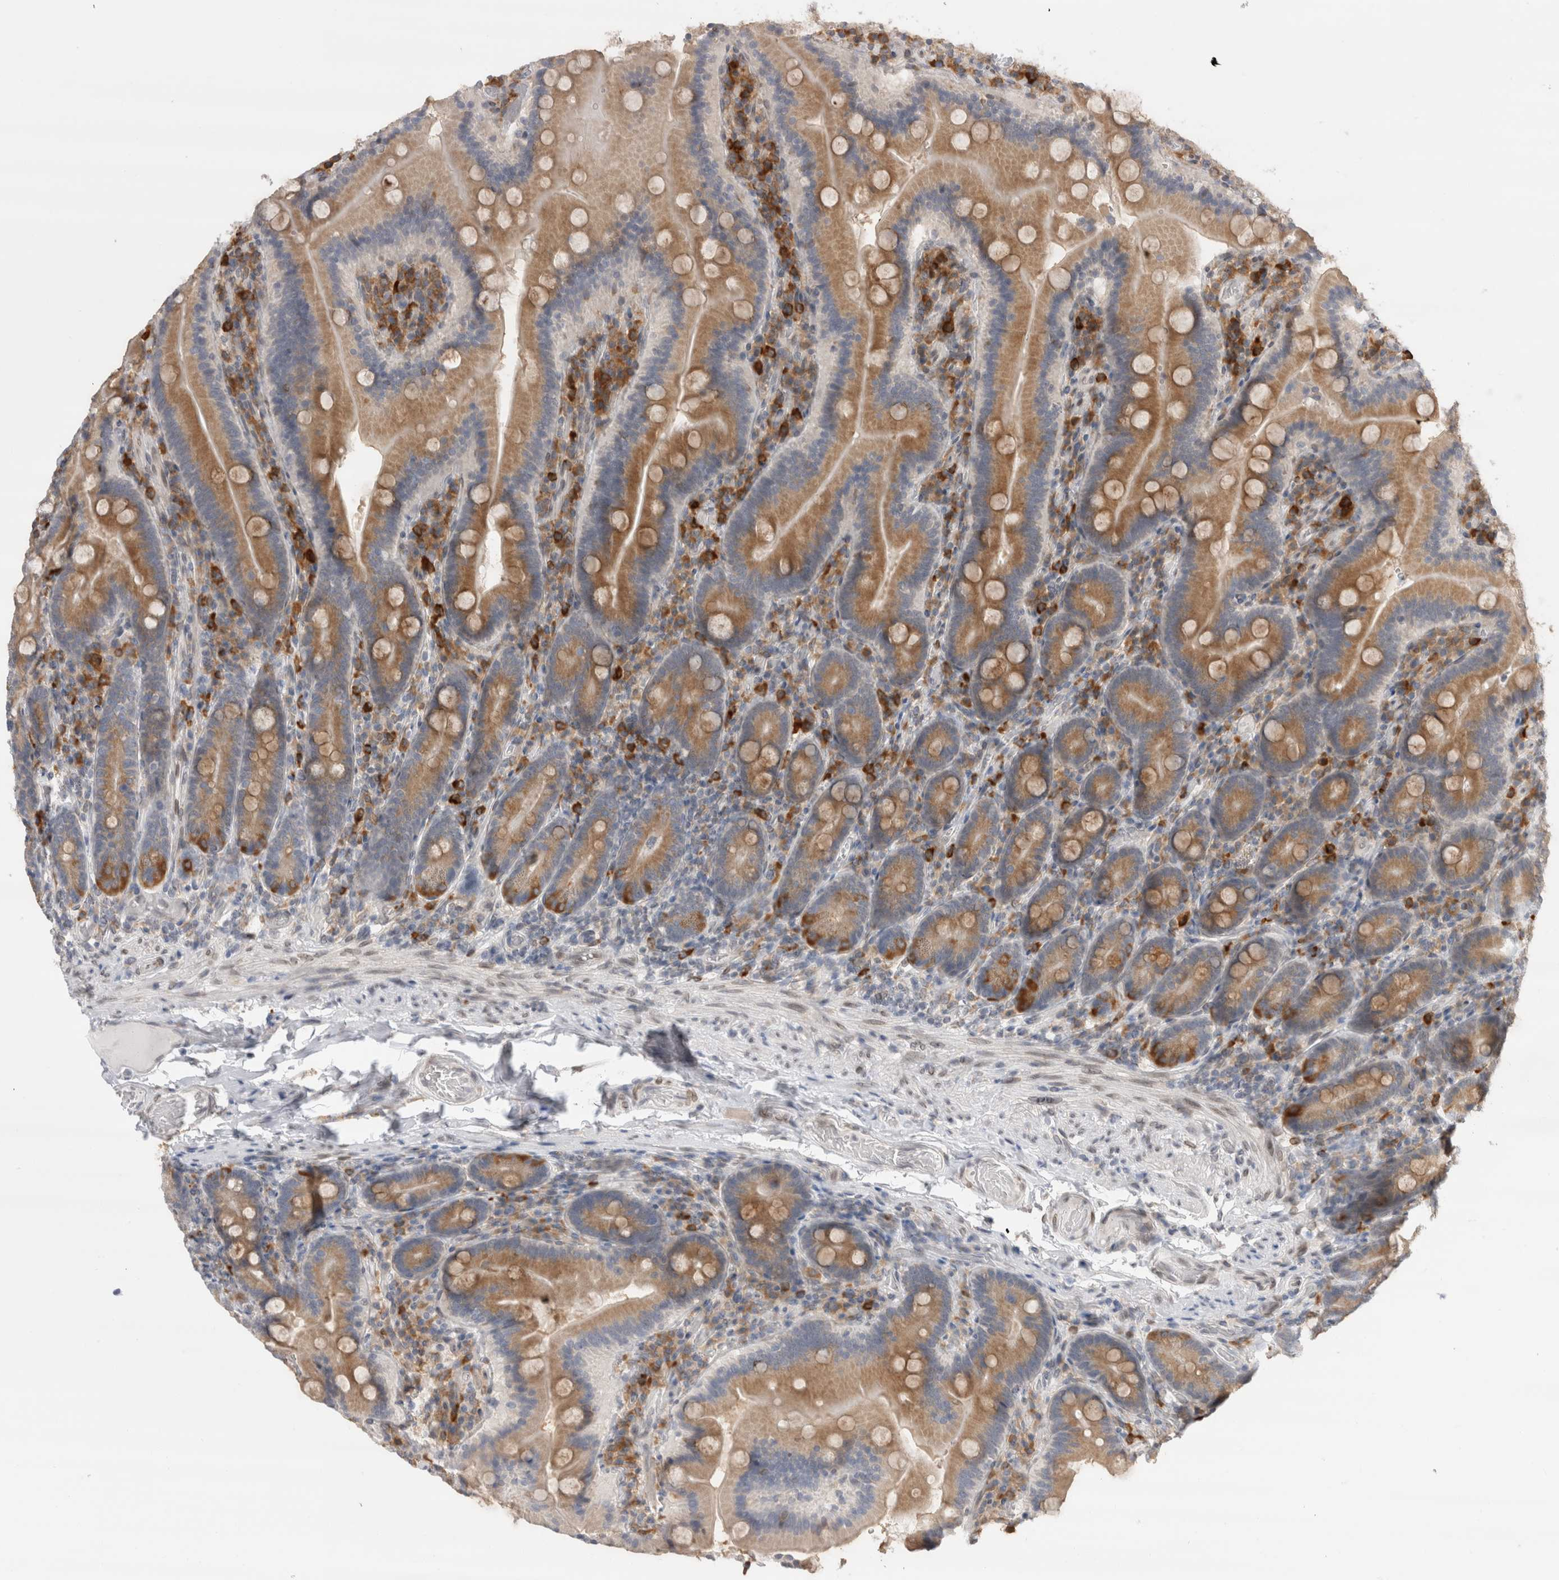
{"staining": {"intensity": "moderate", "quantity": ">75%", "location": "cytoplasmic/membranous"}, "tissue": "duodenum", "cell_type": "Glandular cells", "image_type": "normal", "snomed": [{"axis": "morphology", "description": "Normal tissue, NOS"}, {"axis": "topography", "description": "Duodenum"}], "caption": "Protein expression analysis of benign duodenum exhibits moderate cytoplasmic/membranous positivity in about >75% of glandular cells.", "gene": "VCPIP1", "patient": {"sex": "female", "age": 62}}